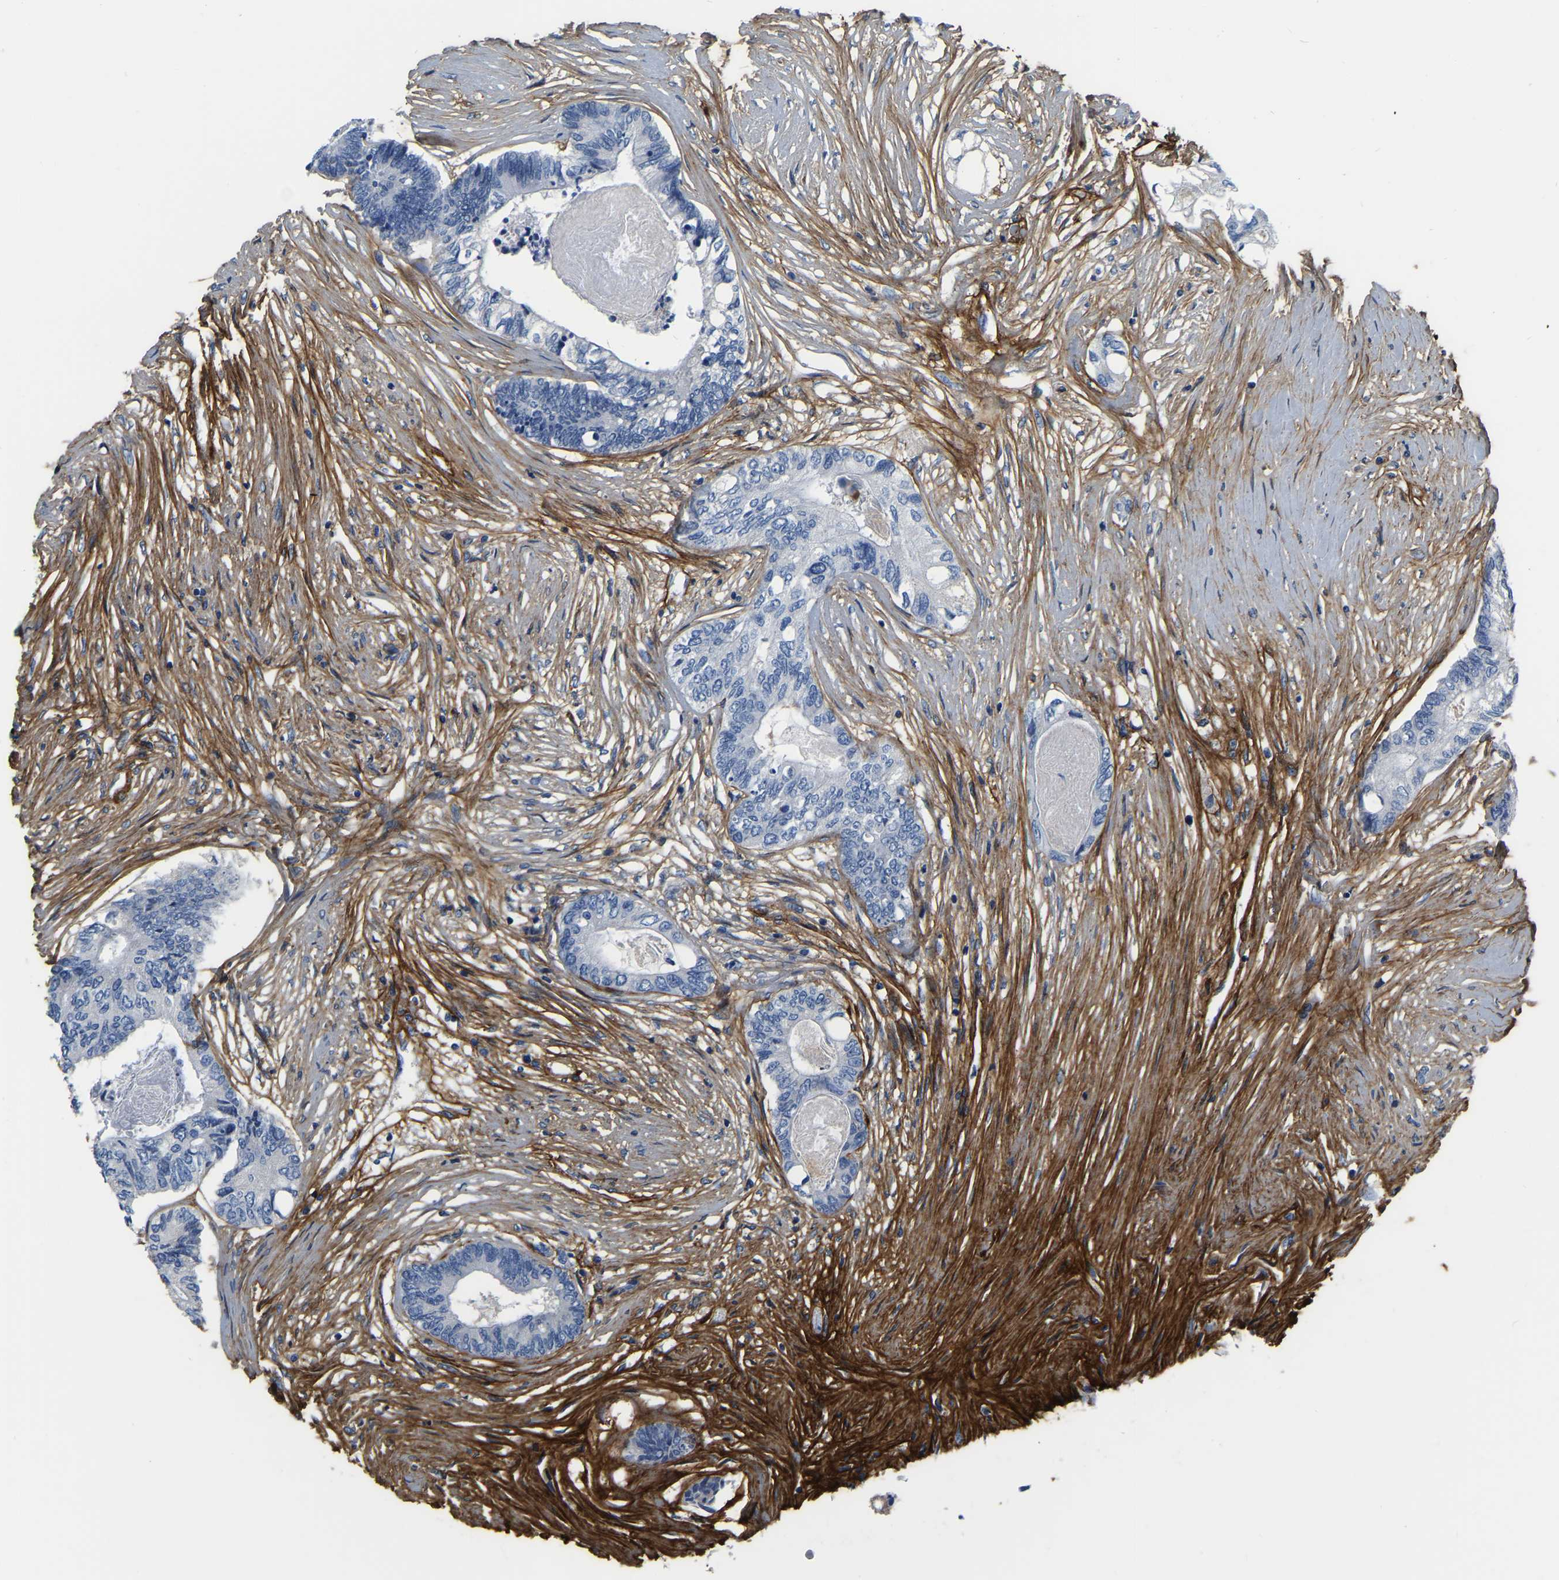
{"staining": {"intensity": "negative", "quantity": "none", "location": "none"}, "tissue": "colorectal cancer", "cell_type": "Tumor cells", "image_type": "cancer", "snomed": [{"axis": "morphology", "description": "Adenocarcinoma, NOS"}, {"axis": "topography", "description": "Rectum"}], "caption": "A micrograph of adenocarcinoma (colorectal) stained for a protein shows no brown staining in tumor cells. Nuclei are stained in blue.", "gene": "COL6A1", "patient": {"sex": "male", "age": 63}}